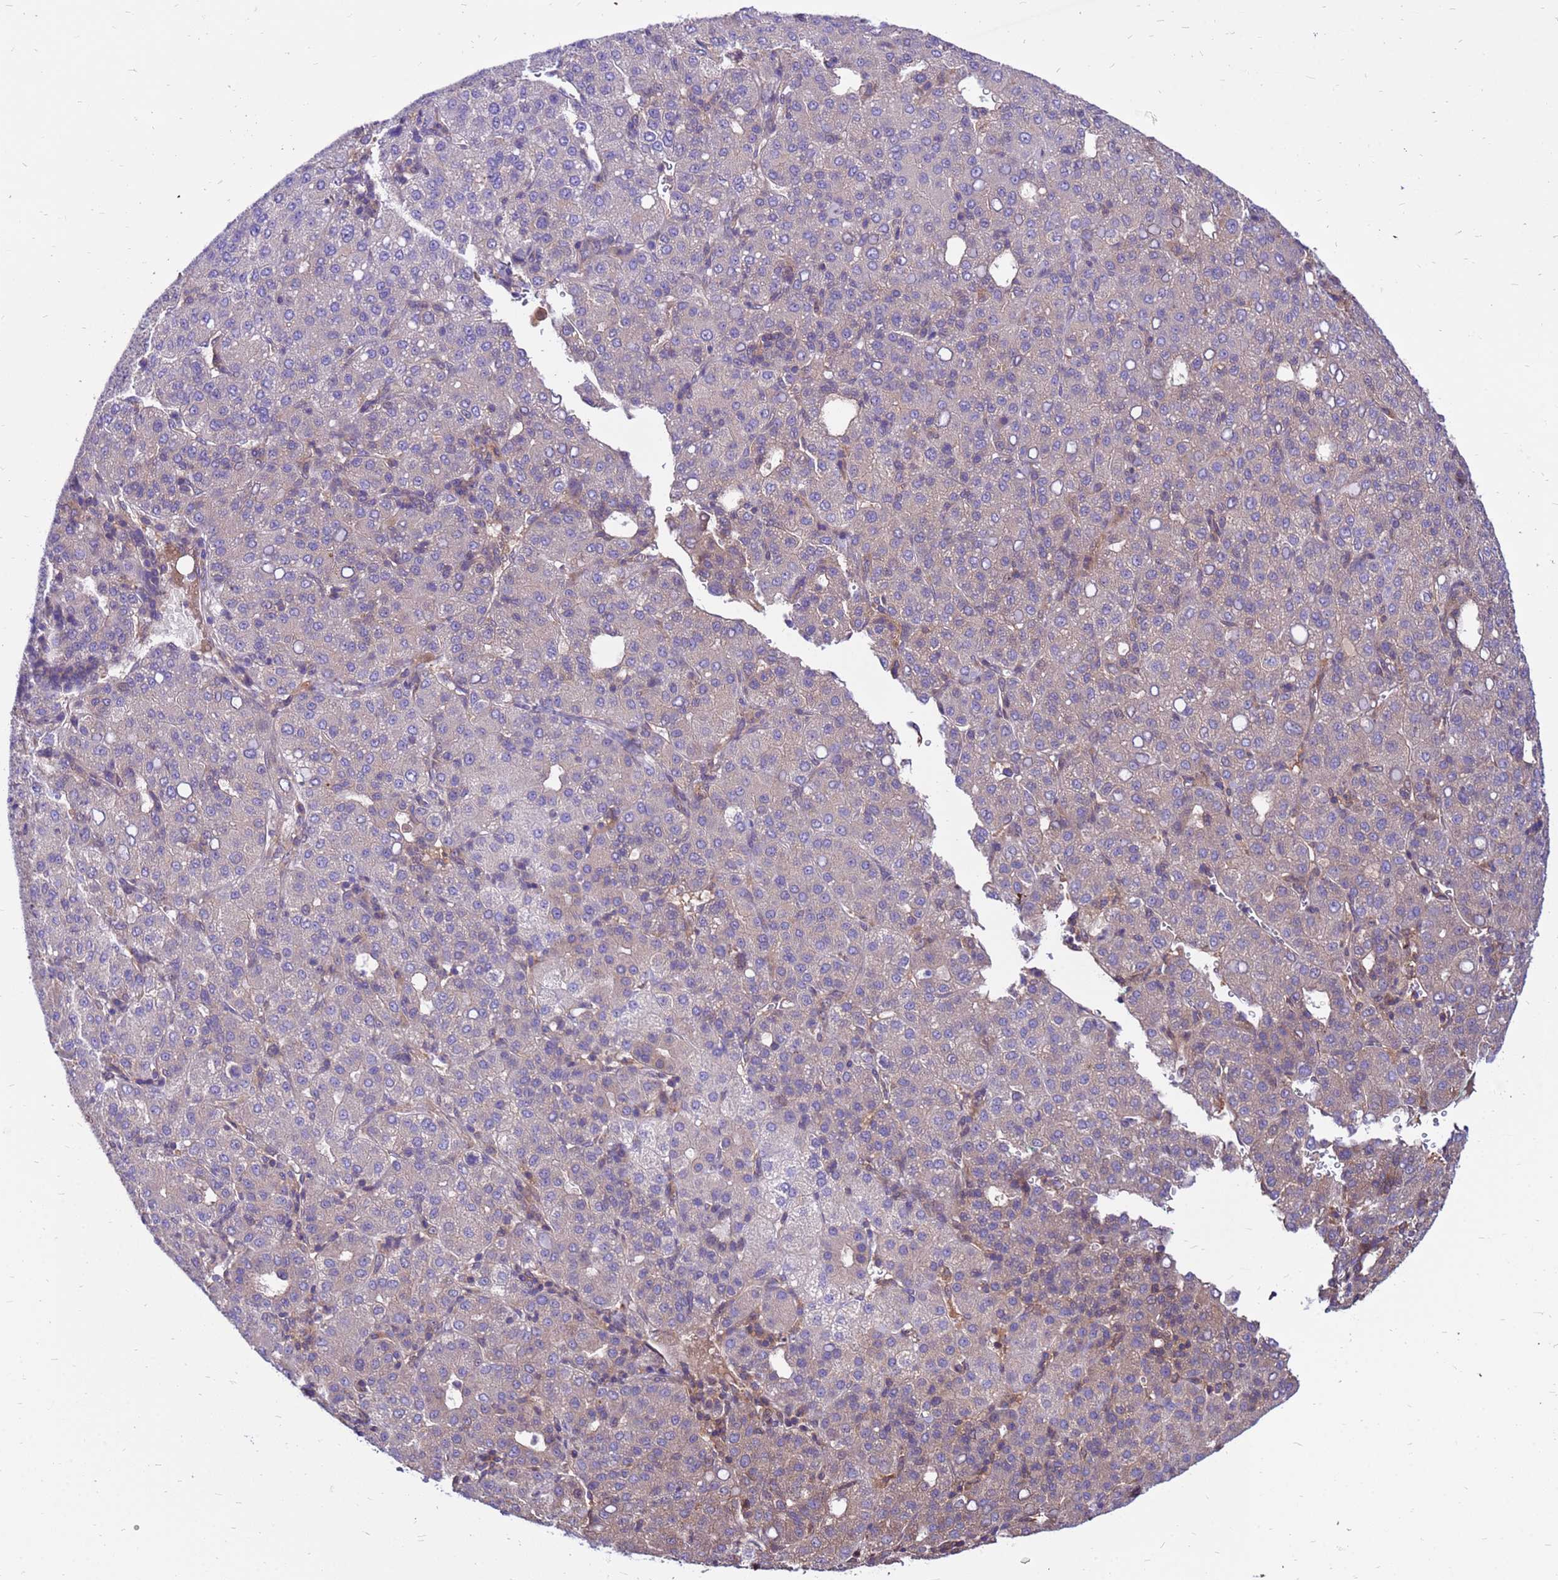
{"staining": {"intensity": "weak", "quantity": "<25%", "location": "cytoplasmic/membranous"}, "tissue": "liver cancer", "cell_type": "Tumor cells", "image_type": "cancer", "snomed": [{"axis": "morphology", "description": "Carcinoma, Hepatocellular, NOS"}, {"axis": "topography", "description": "Liver"}], "caption": "IHC of liver cancer (hepatocellular carcinoma) reveals no positivity in tumor cells.", "gene": "GET3", "patient": {"sex": "male", "age": 65}}